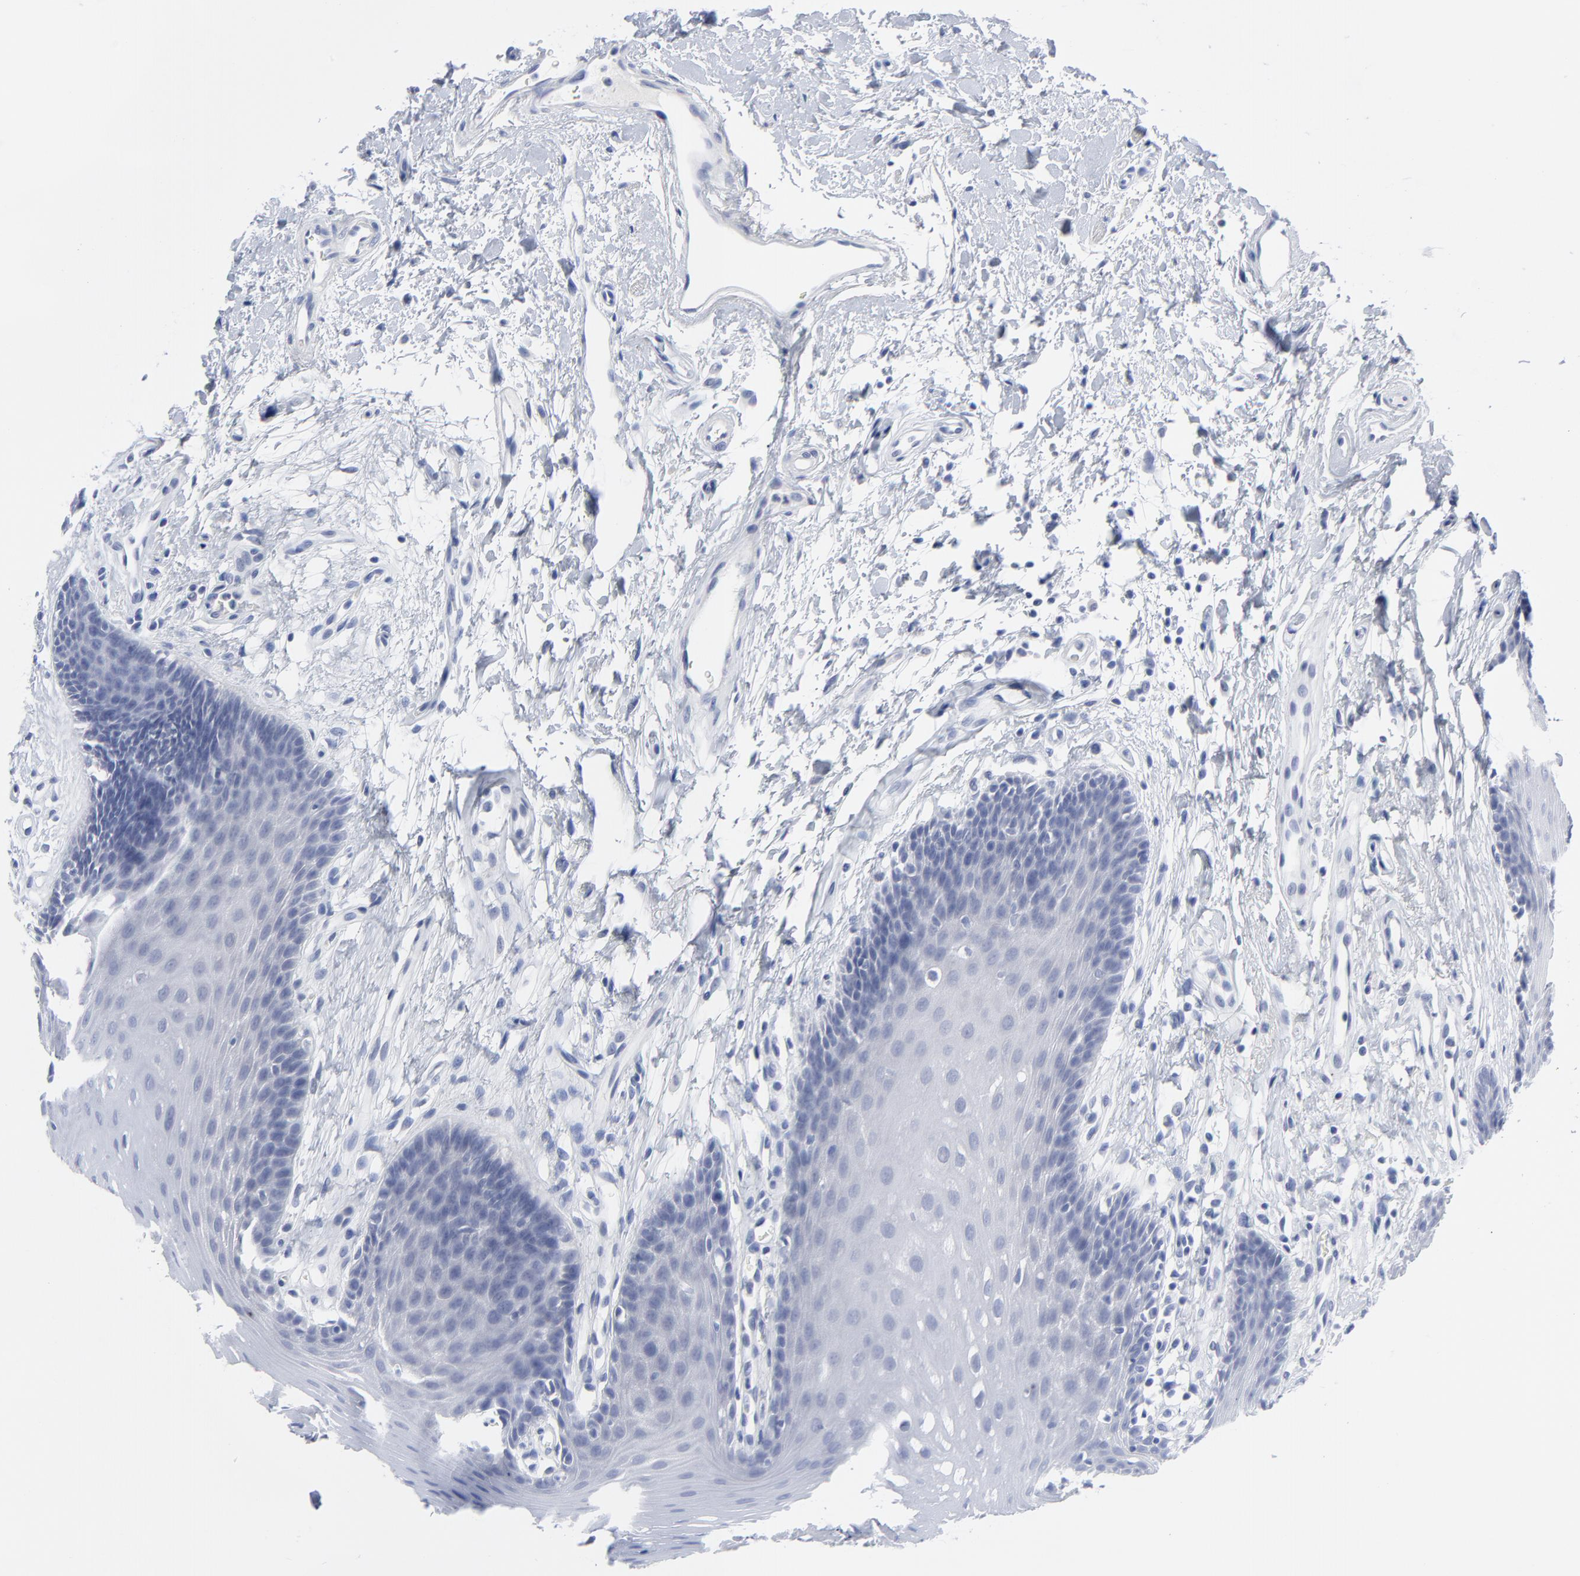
{"staining": {"intensity": "negative", "quantity": "none", "location": "none"}, "tissue": "oral mucosa", "cell_type": "Squamous epithelial cells", "image_type": "normal", "snomed": [{"axis": "morphology", "description": "Normal tissue, NOS"}, {"axis": "topography", "description": "Oral tissue"}], "caption": "This is a micrograph of immunohistochemistry (IHC) staining of benign oral mucosa, which shows no staining in squamous epithelial cells.", "gene": "CLEC4G", "patient": {"sex": "male", "age": 62}}